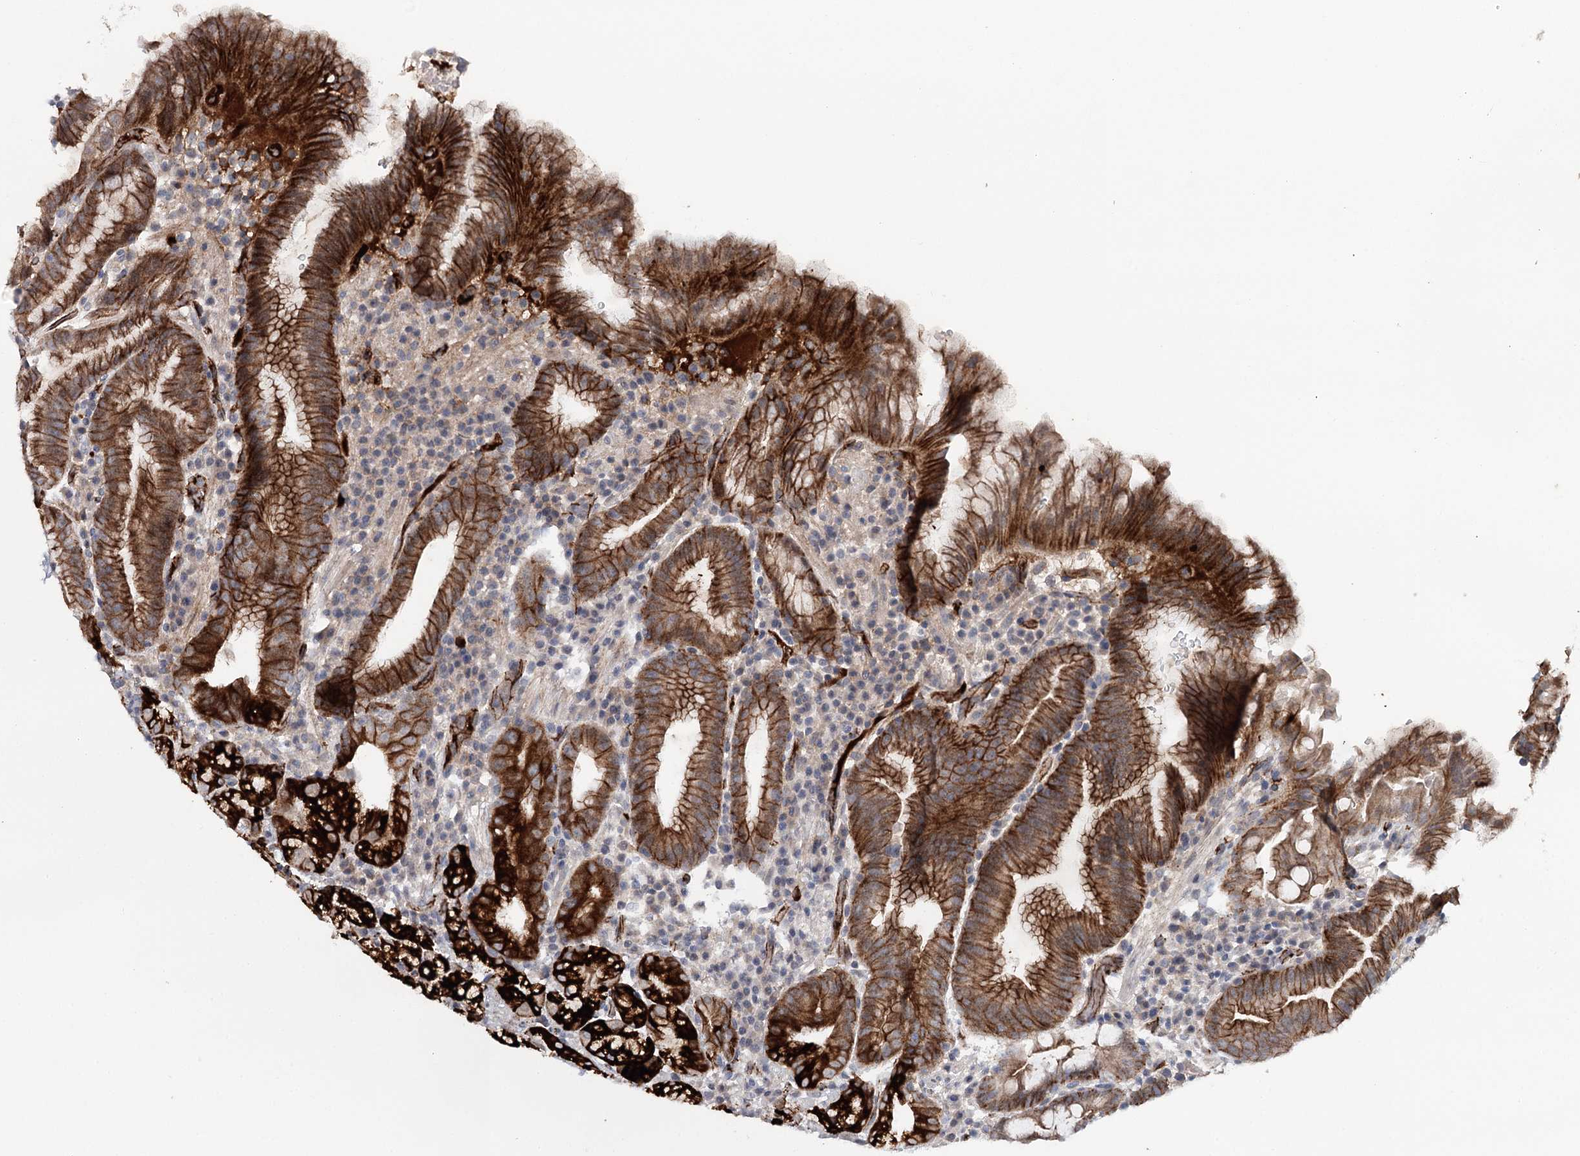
{"staining": {"intensity": "strong", "quantity": ">75%", "location": "cytoplasmic/membranous"}, "tissue": "stomach", "cell_type": "Glandular cells", "image_type": "normal", "snomed": [{"axis": "morphology", "description": "Normal tissue, NOS"}, {"axis": "morphology", "description": "Inflammation, NOS"}, {"axis": "topography", "description": "Stomach"}], "caption": "Immunohistochemistry of benign human stomach displays high levels of strong cytoplasmic/membranous staining in approximately >75% of glandular cells.", "gene": "PKP4", "patient": {"sex": "male", "age": 79}}